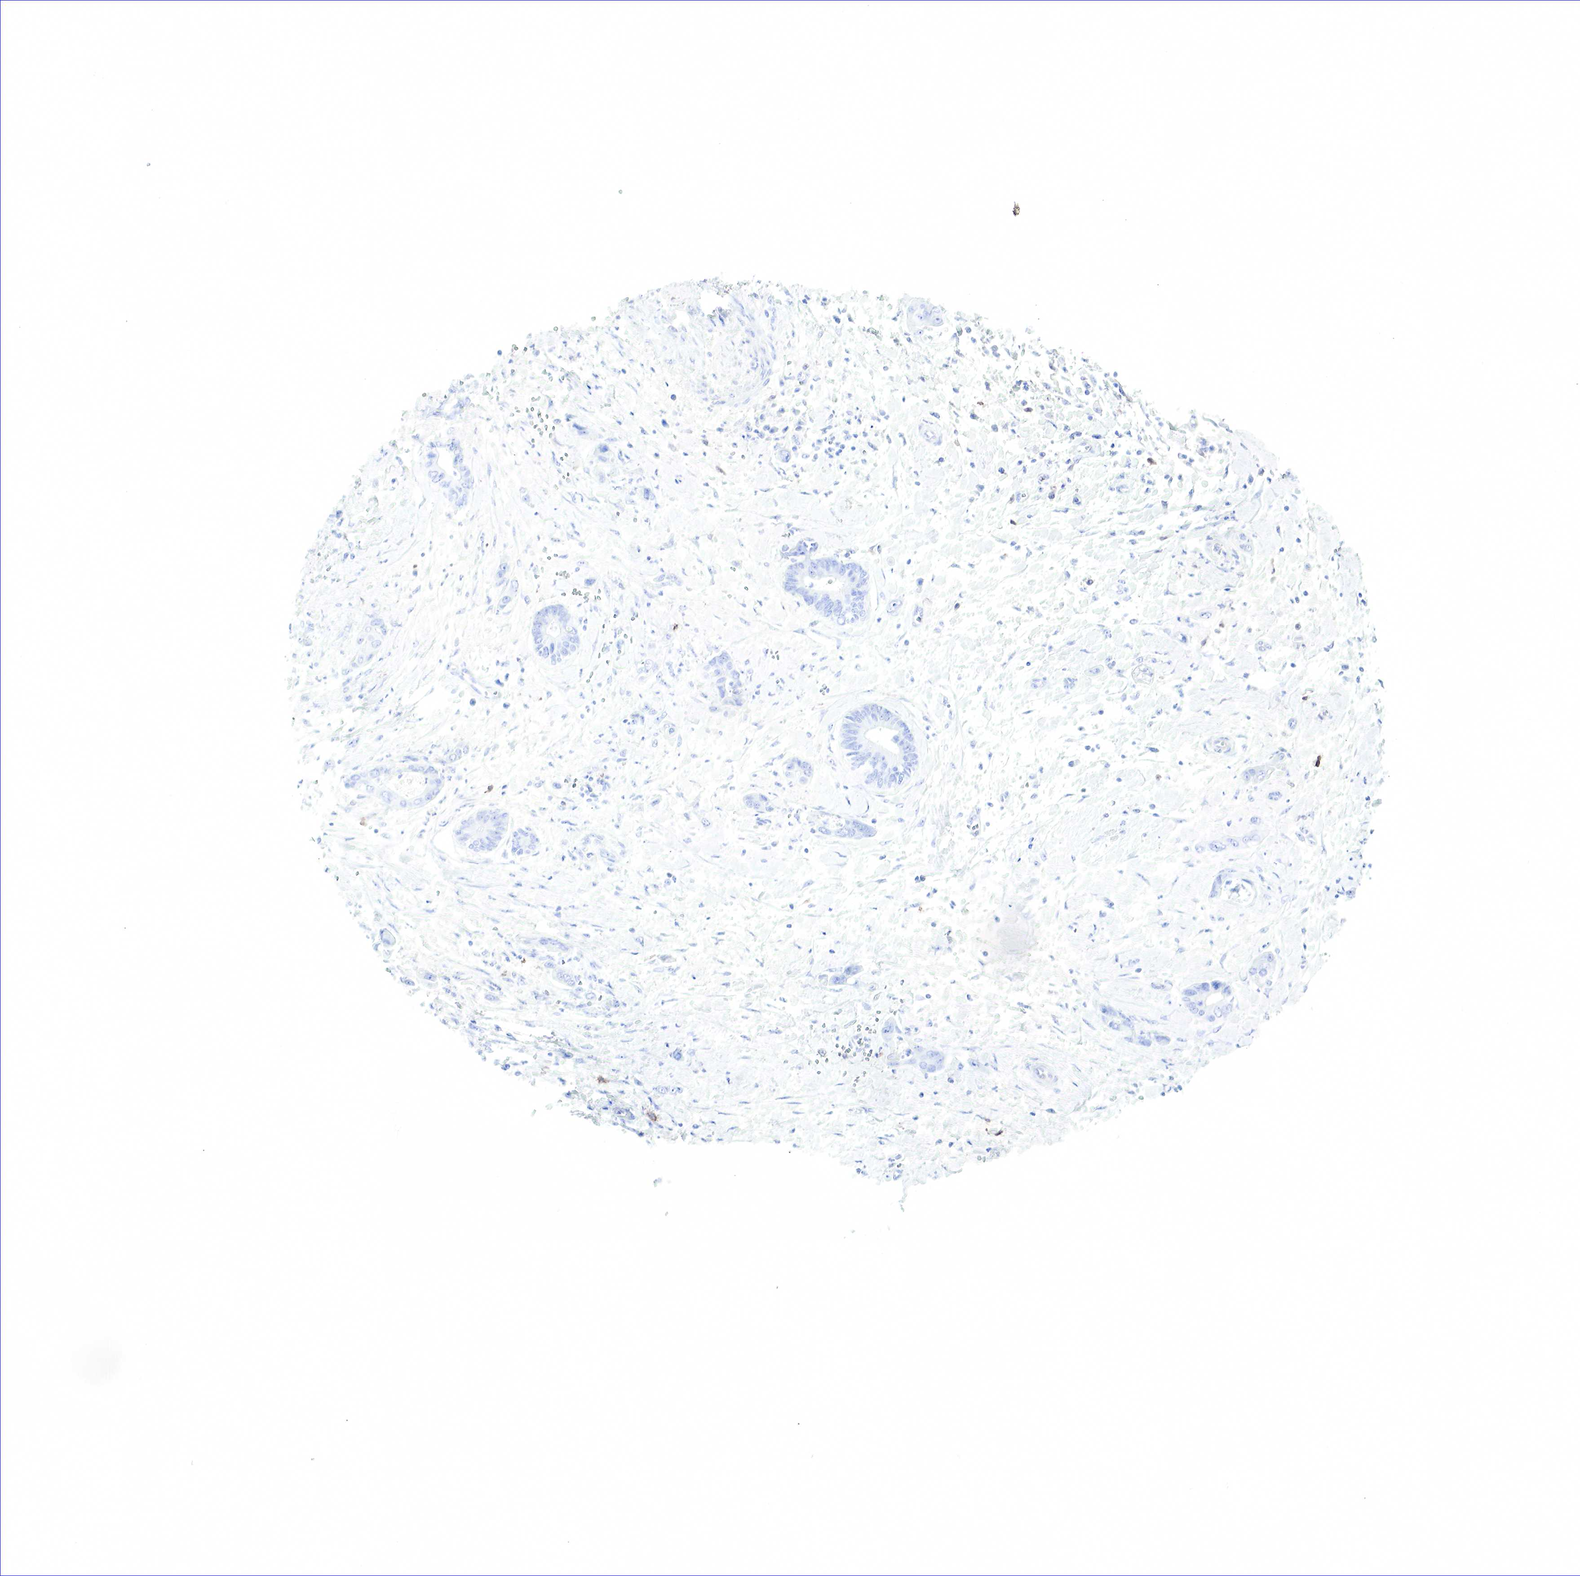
{"staining": {"intensity": "negative", "quantity": "none", "location": "none"}, "tissue": "pancreatic cancer", "cell_type": "Tumor cells", "image_type": "cancer", "snomed": [{"axis": "morphology", "description": "Adenocarcinoma, NOS"}, {"axis": "topography", "description": "Pancreas"}], "caption": "This is an immunohistochemistry (IHC) micrograph of pancreatic cancer (adenocarcinoma). There is no expression in tumor cells.", "gene": "TNFRSF8", "patient": {"sex": "female", "age": 70}}